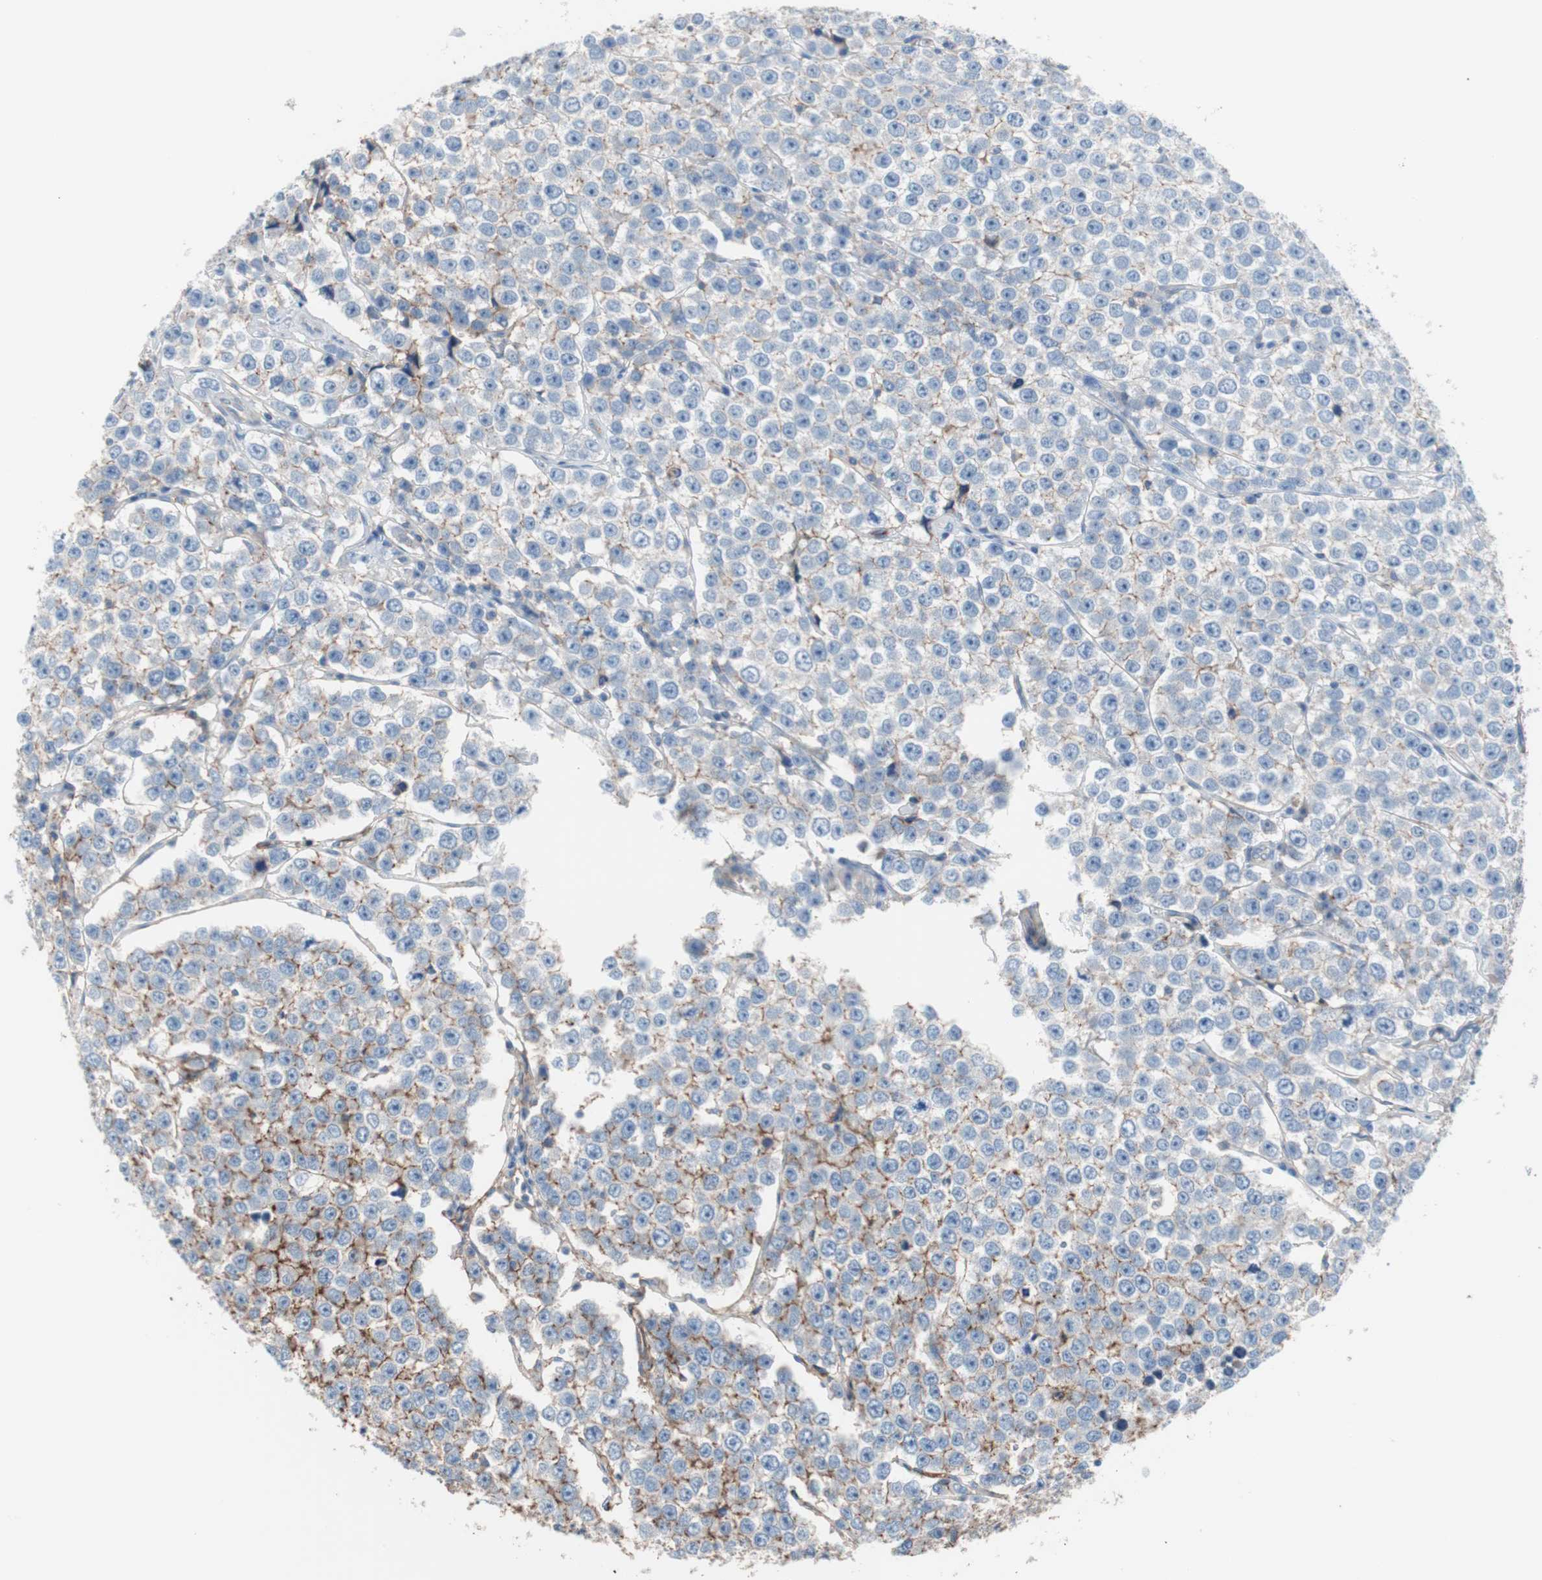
{"staining": {"intensity": "negative", "quantity": "none", "location": "none"}, "tissue": "testis cancer", "cell_type": "Tumor cells", "image_type": "cancer", "snomed": [{"axis": "morphology", "description": "Seminoma, NOS"}, {"axis": "morphology", "description": "Carcinoma, Embryonal, NOS"}, {"axis": "topography", "description": "Testis"}], "caption": "Immunohistochemistry of human testis cancer (embryonal carcinoma) demonstrates no expression in tumor cells.", "gene": "CD81", "patient": {"sex": "male", "age": 52}}